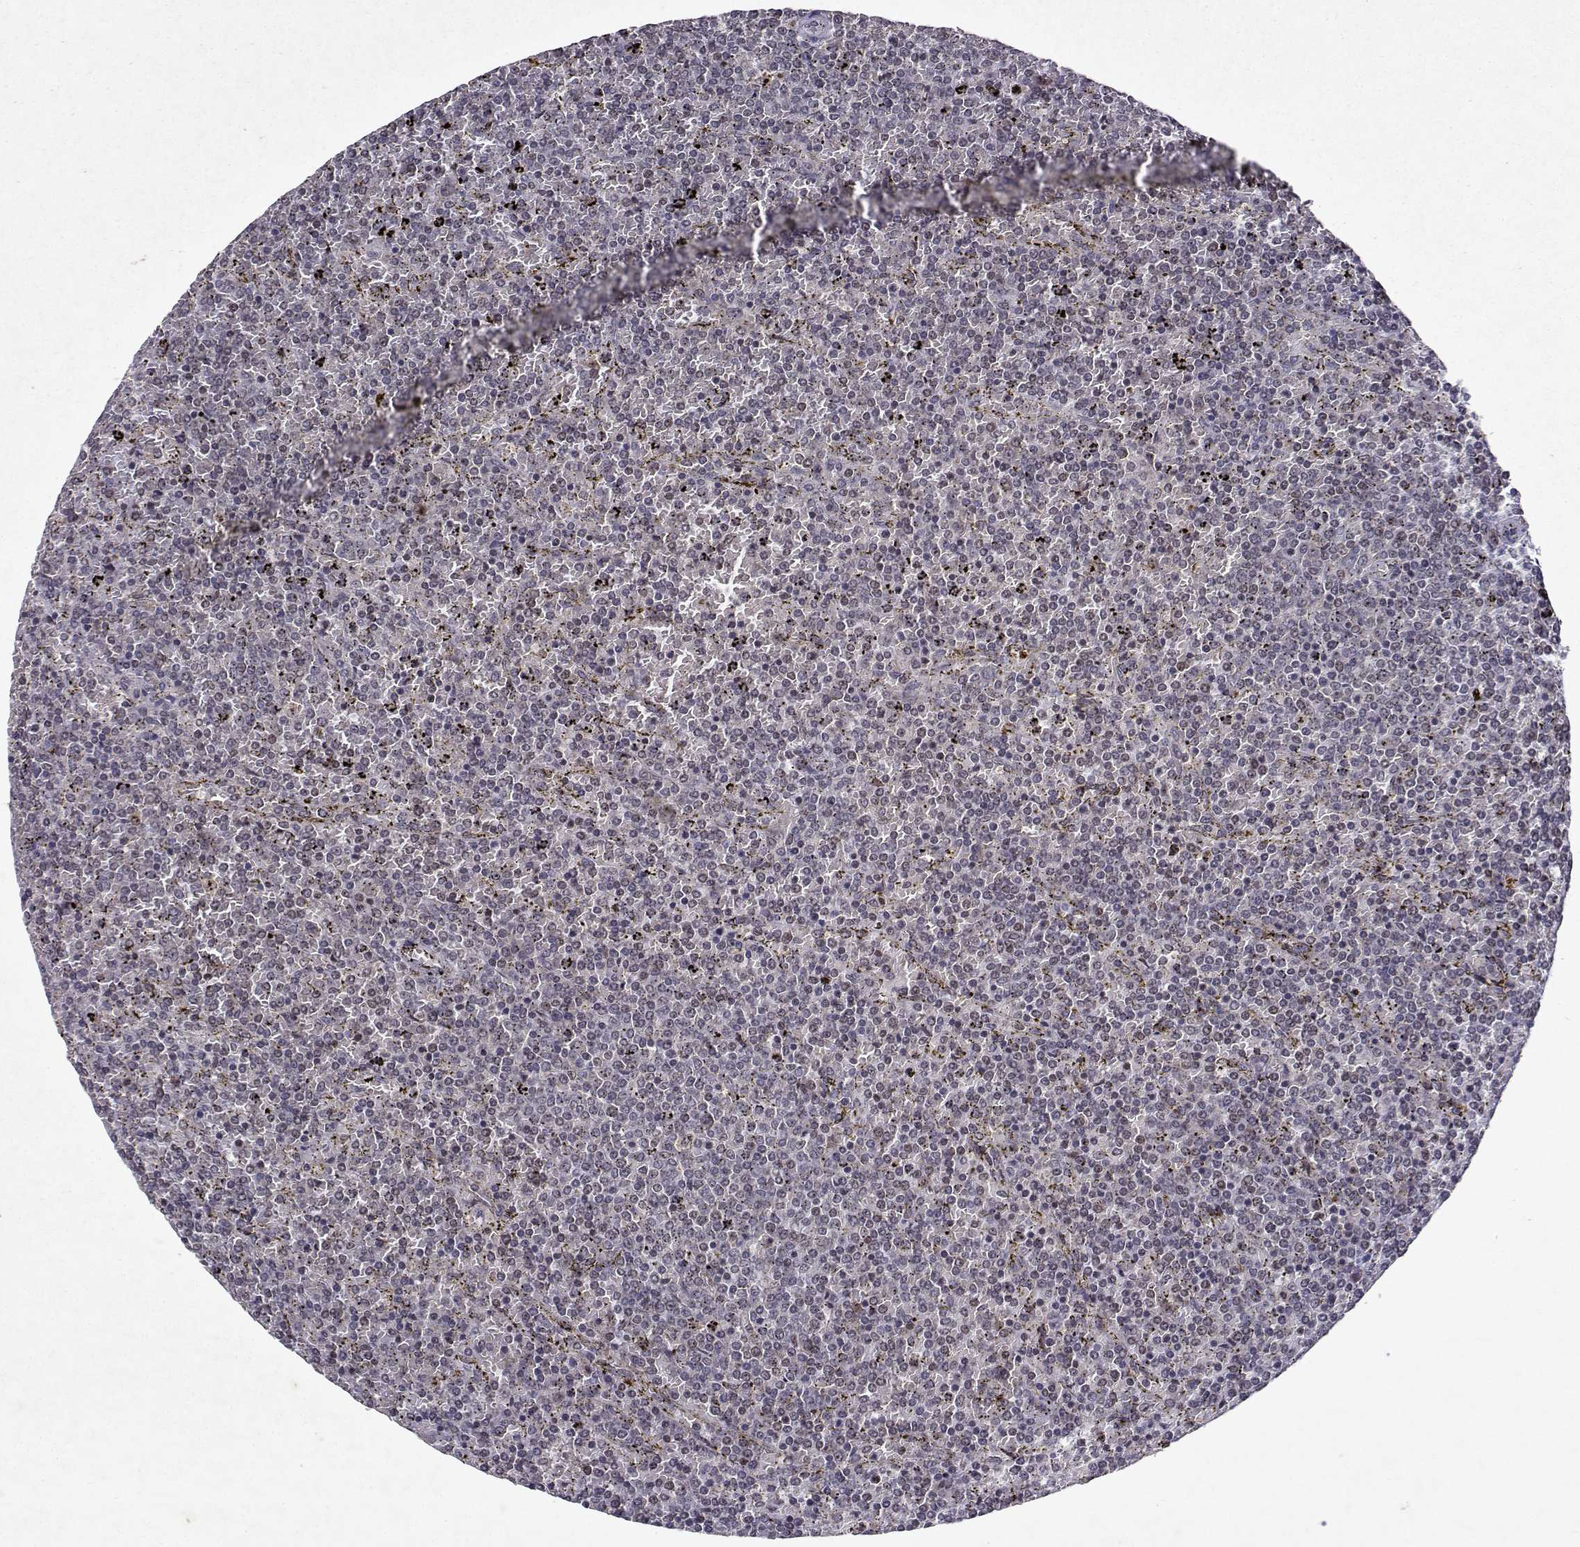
{"staining": {"intensity": "negative", "quantity": "none", "location": "none"}, "tissue": "lymphoma", "cell_type": "Tumor cells", "image_type": "cancer", "snomed": [{"axis": "morphology", "description": "Malignant lymphoma, non-Hodgkin's type, Low grade"}, {"axis": "topography", "description": "Spleen"}], "caption": "Immunohistochemistry (IHC) image of neoplastic tissue: lymphoma stained with DAB reveals no significant protein positivity in tumor cells.", "gene": "DDX56", "patient": {"sex": "female", "age": 77}}